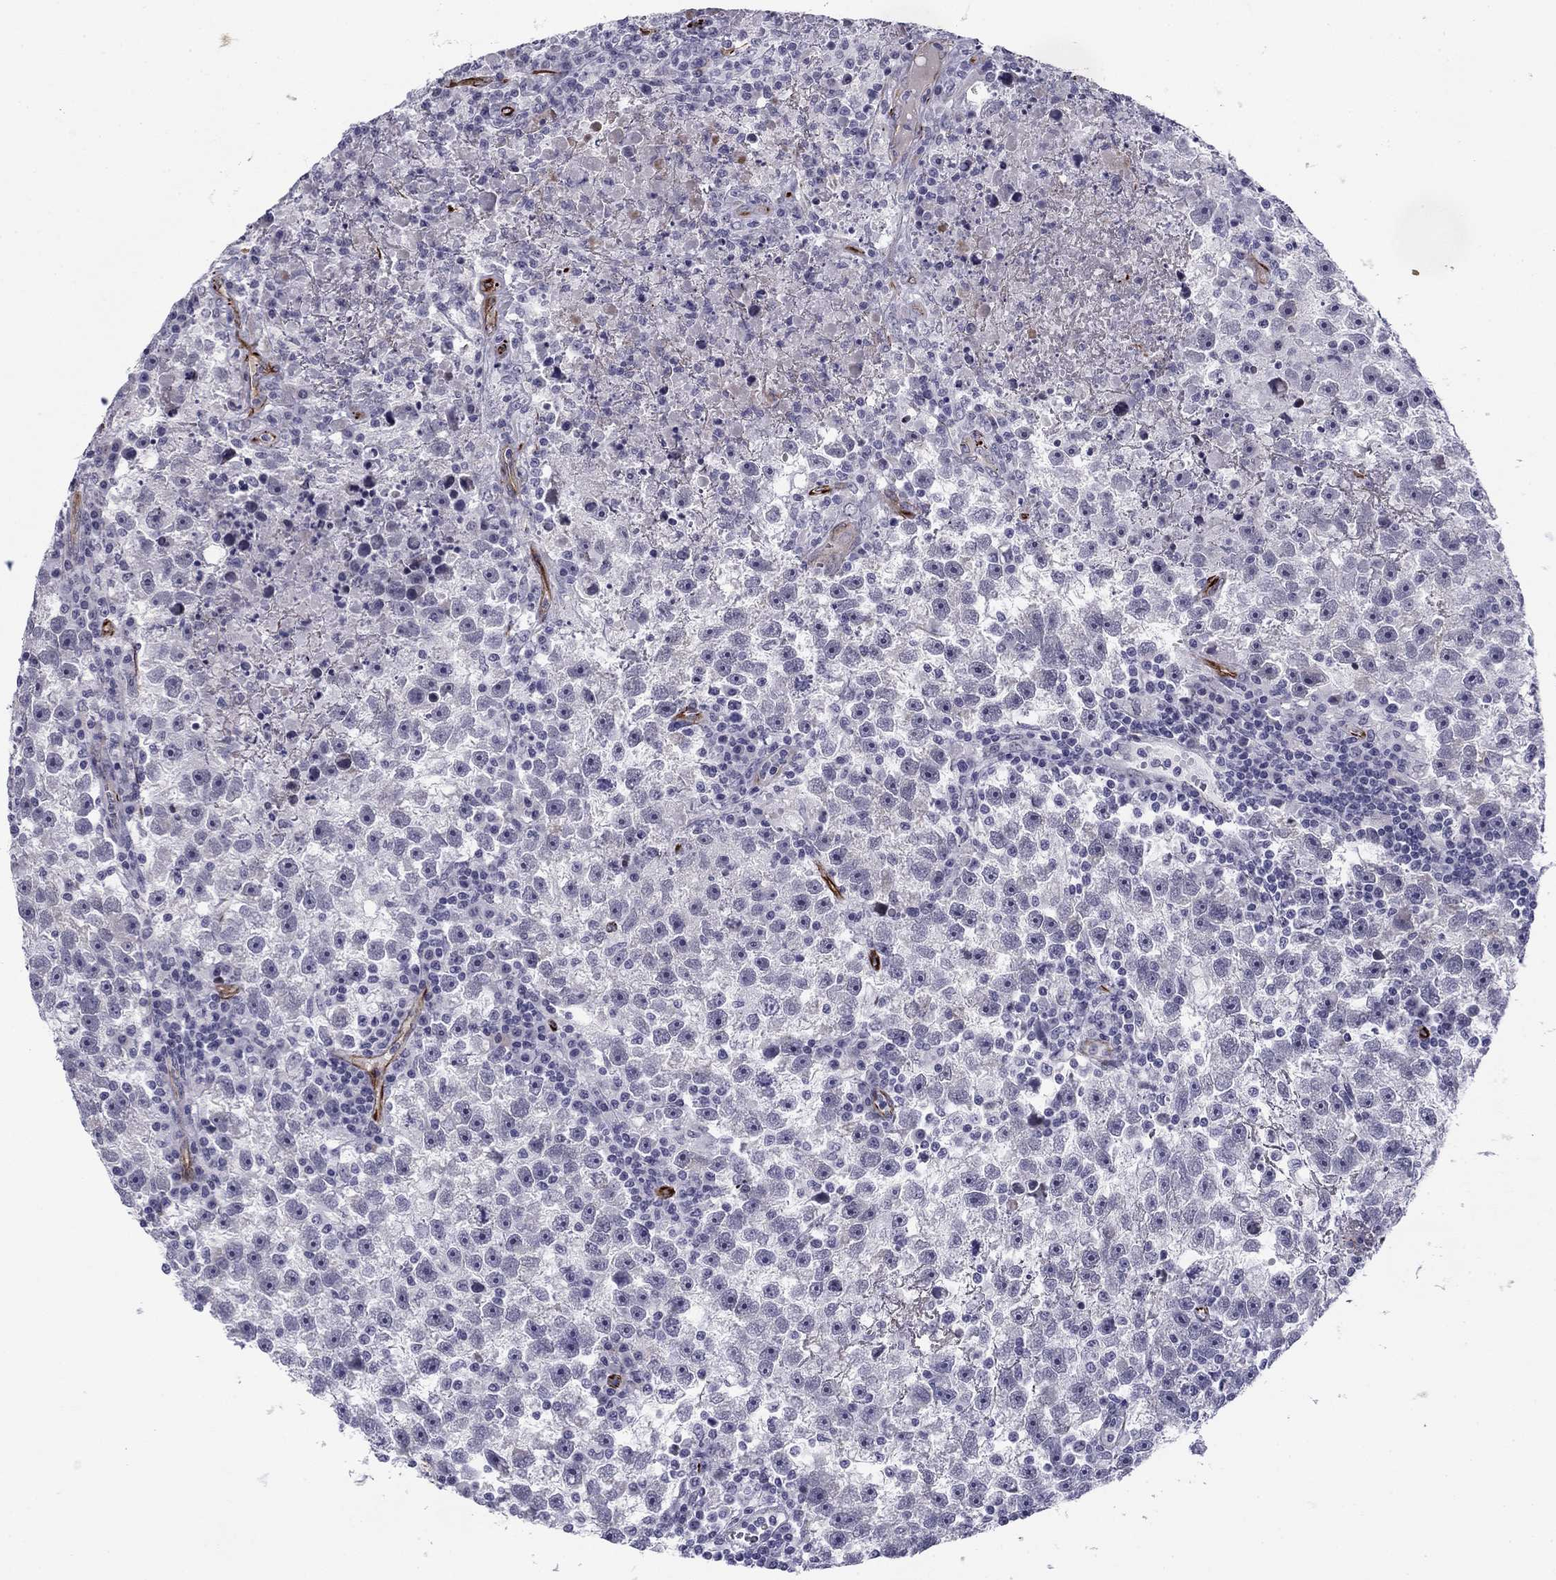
{"staining": {"intensity": "negative", "quantity": "none", "location": "none"}, "tissue": "testis cancer", "cell_type": "Tumor cells", "image_type": "cancer", "snomed": [{"axis": "morphology", "description": "Seminoma, NOS"}, {"axis": "topography", "description": "Testis"}], "caption": "IHC image of testis cancer stained for a protein (brown), which reveals no positivity in tumor cells.", "gene": "ANKS4B", "patient": {"sex": "male", "age": 47}}